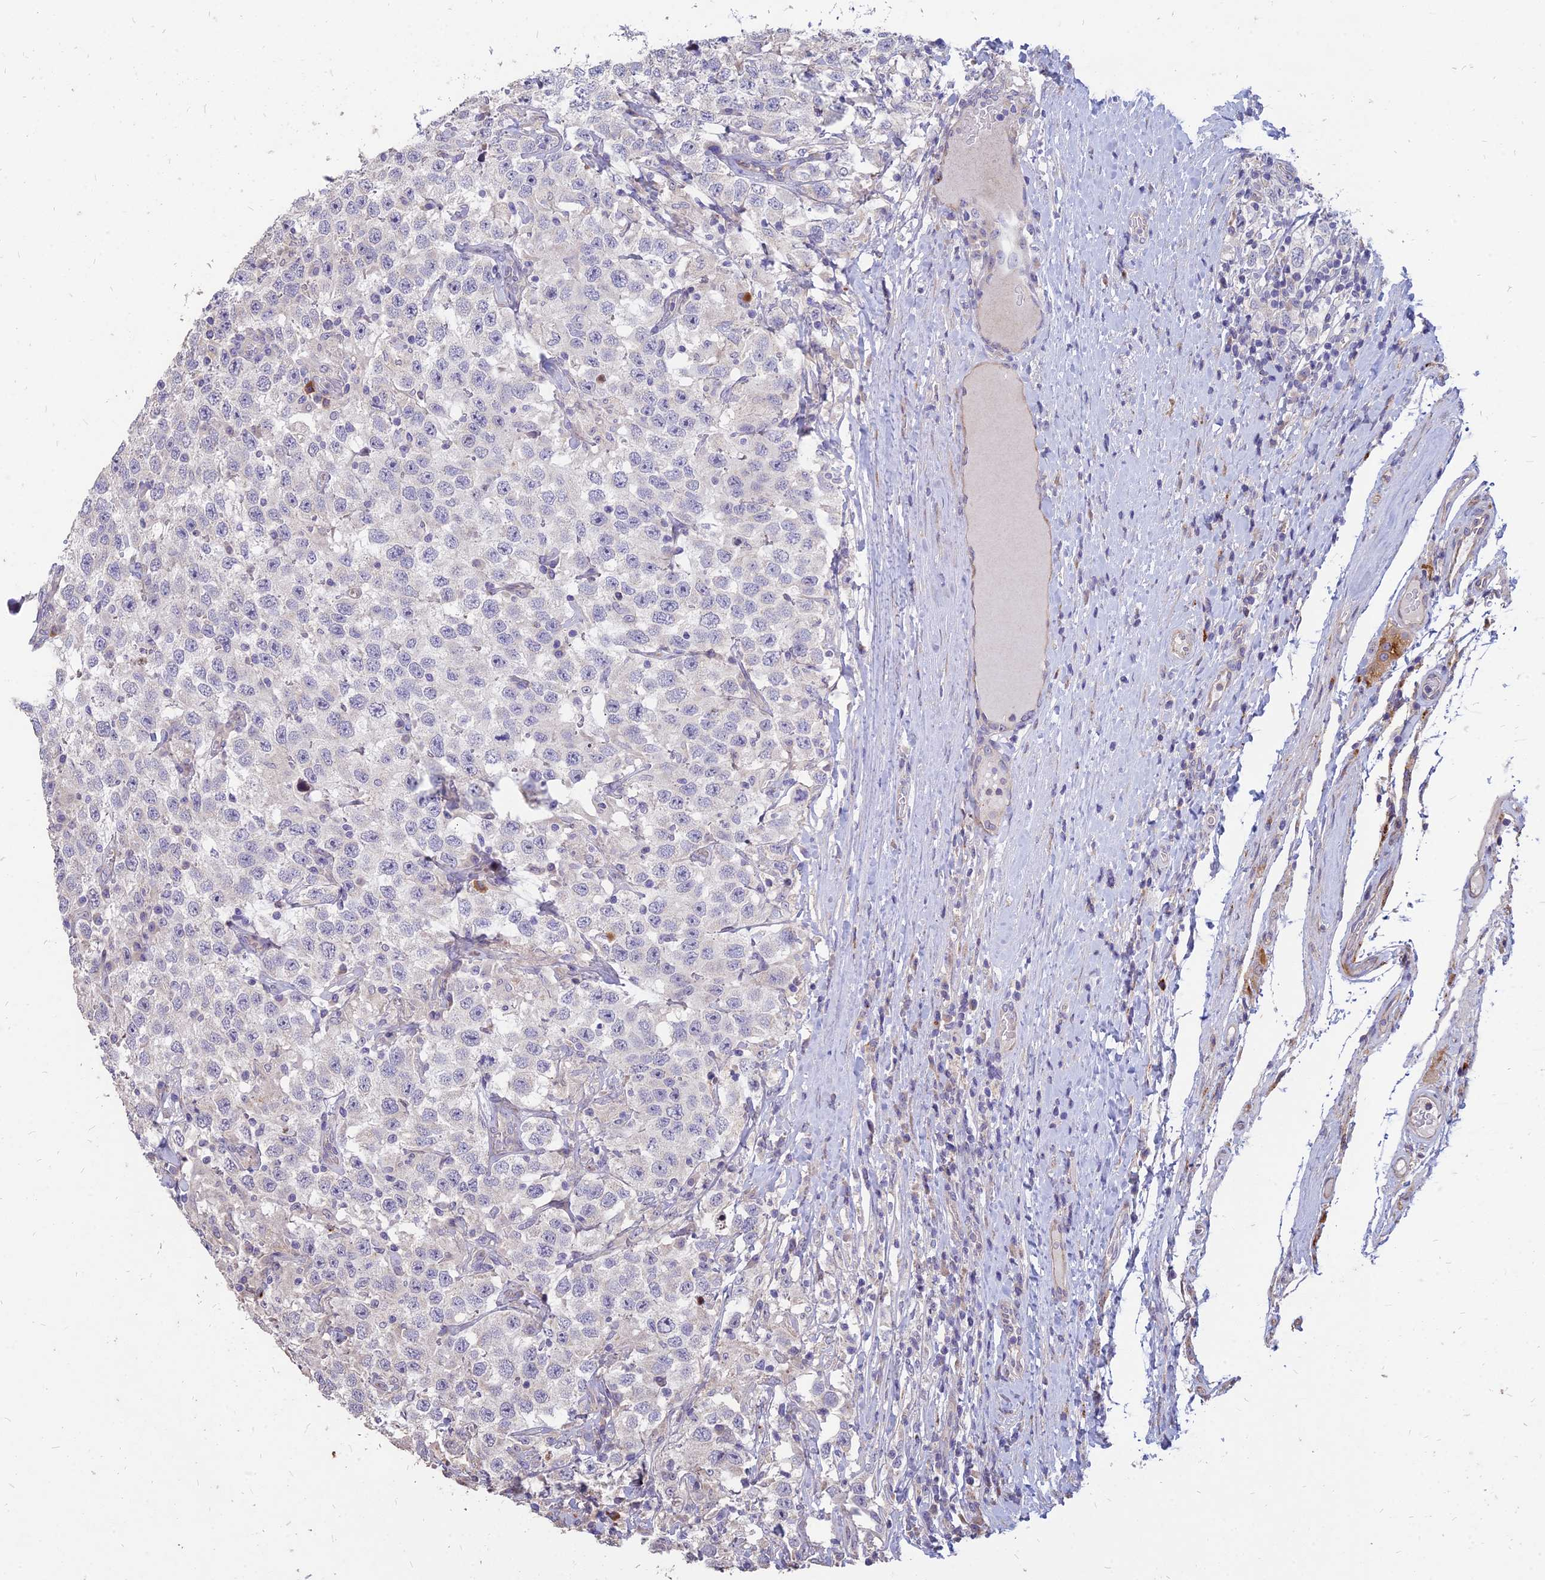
{"staining": {"intensity": "negative", "quantity": "none", "location": "none"}, "tissue": "testis cancer", "cell_type": "Tumor cells", "image_type": "cancer", "snomed": [{"axis": "morphology", "description": "Seminoma, NOS"}, {"axis": "topography", "description": "Testis"}], "caption": "Tumor cells show no significant positivity in testis seminoma.", "gene": "ST3GAL6", "patient": {"sex": "male", "age": 41}}